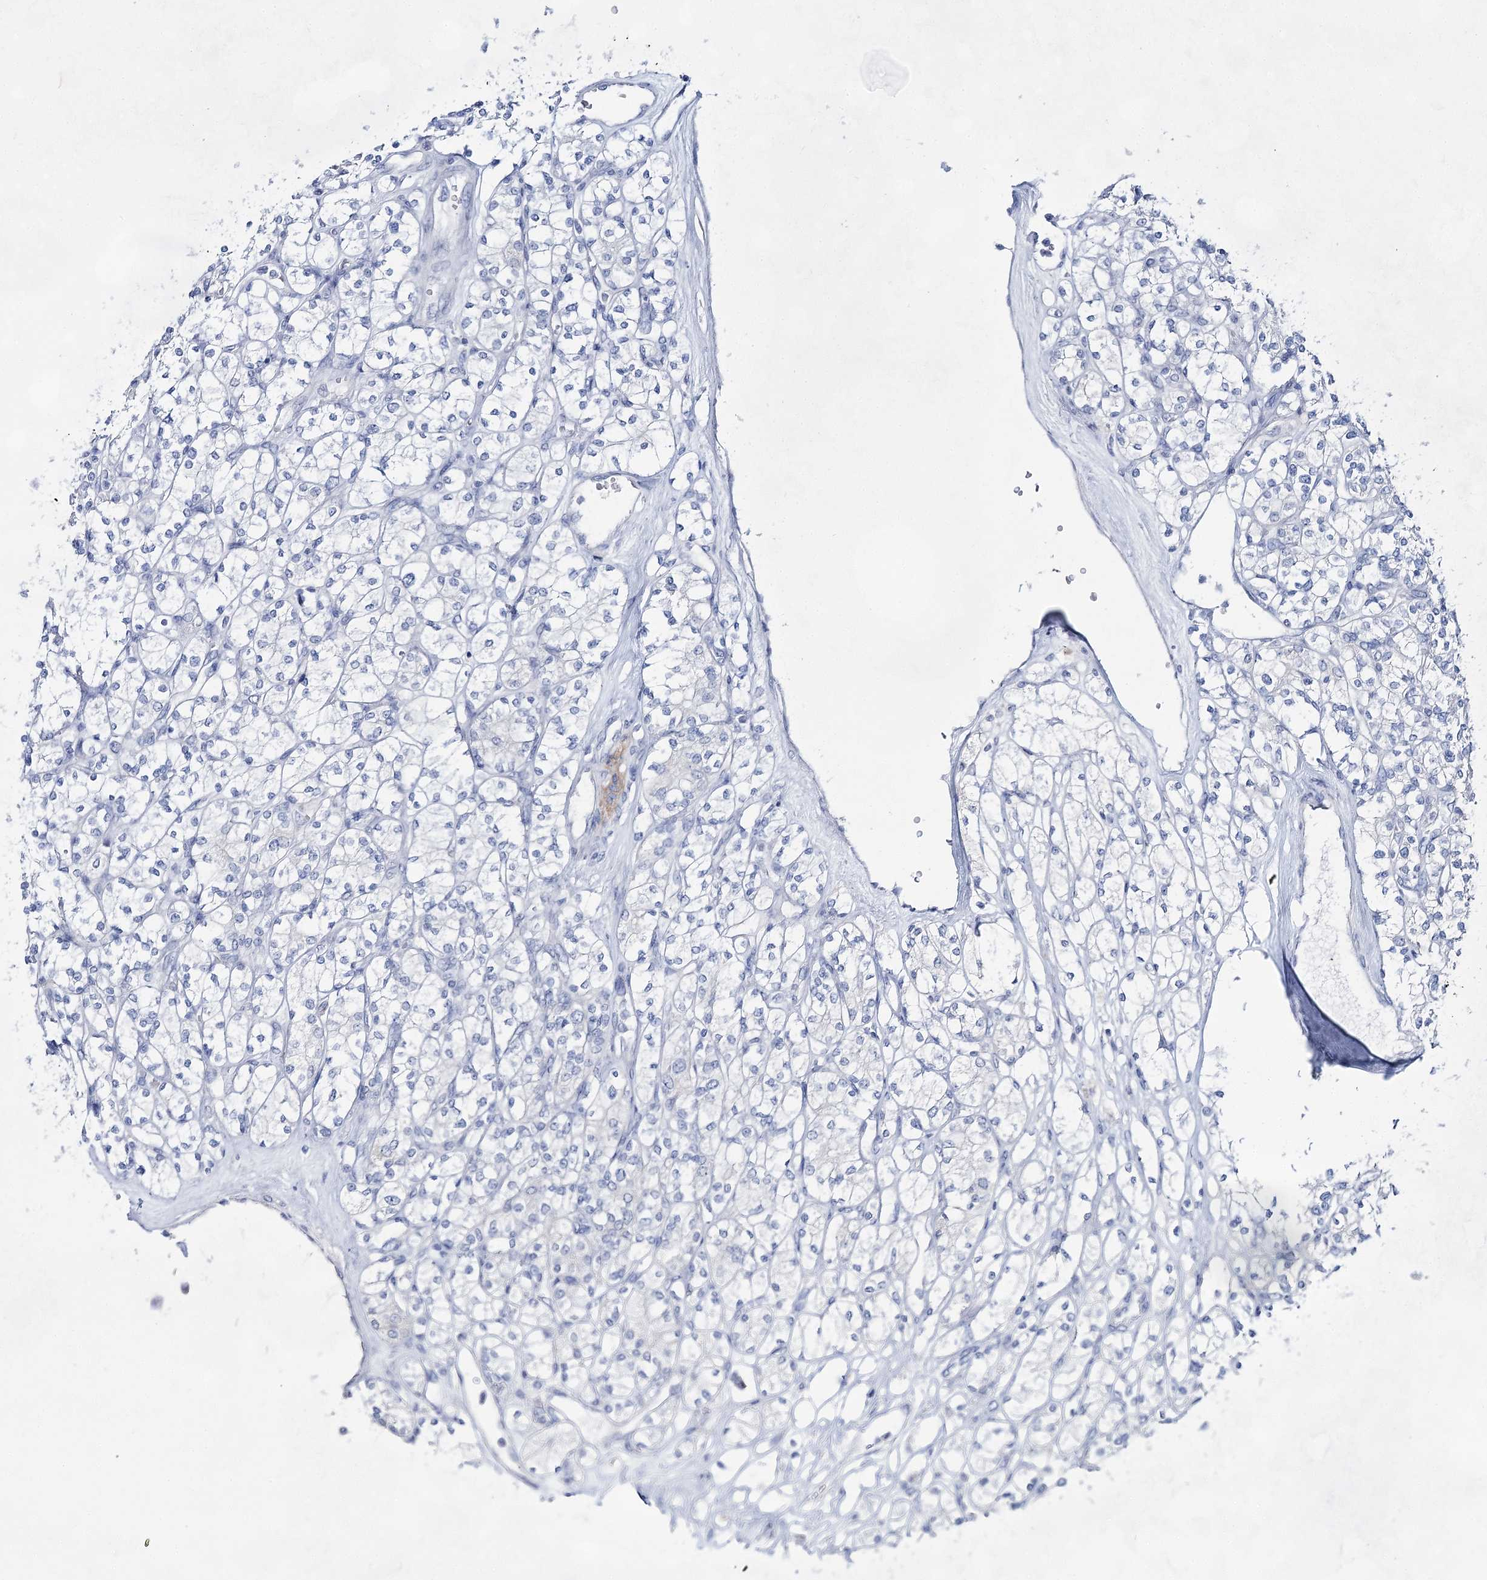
{"staining": {"intensity": "negative", "quantity": "none", "location": "none"}, "tissue": "renal cancer", "cell_type": "Tumor cells", "image_type": "cancer", "snomed": [{"axis": "morphology", "description": "Adenocarcinoma, NOS"}, {"axis": "topography", "description": "Kidney"}], "caption": "Tumor cells are negative for protein expression in human renal cancer.", "gene": "BPHL", "patient": {"sex": "male", "age": 77}}